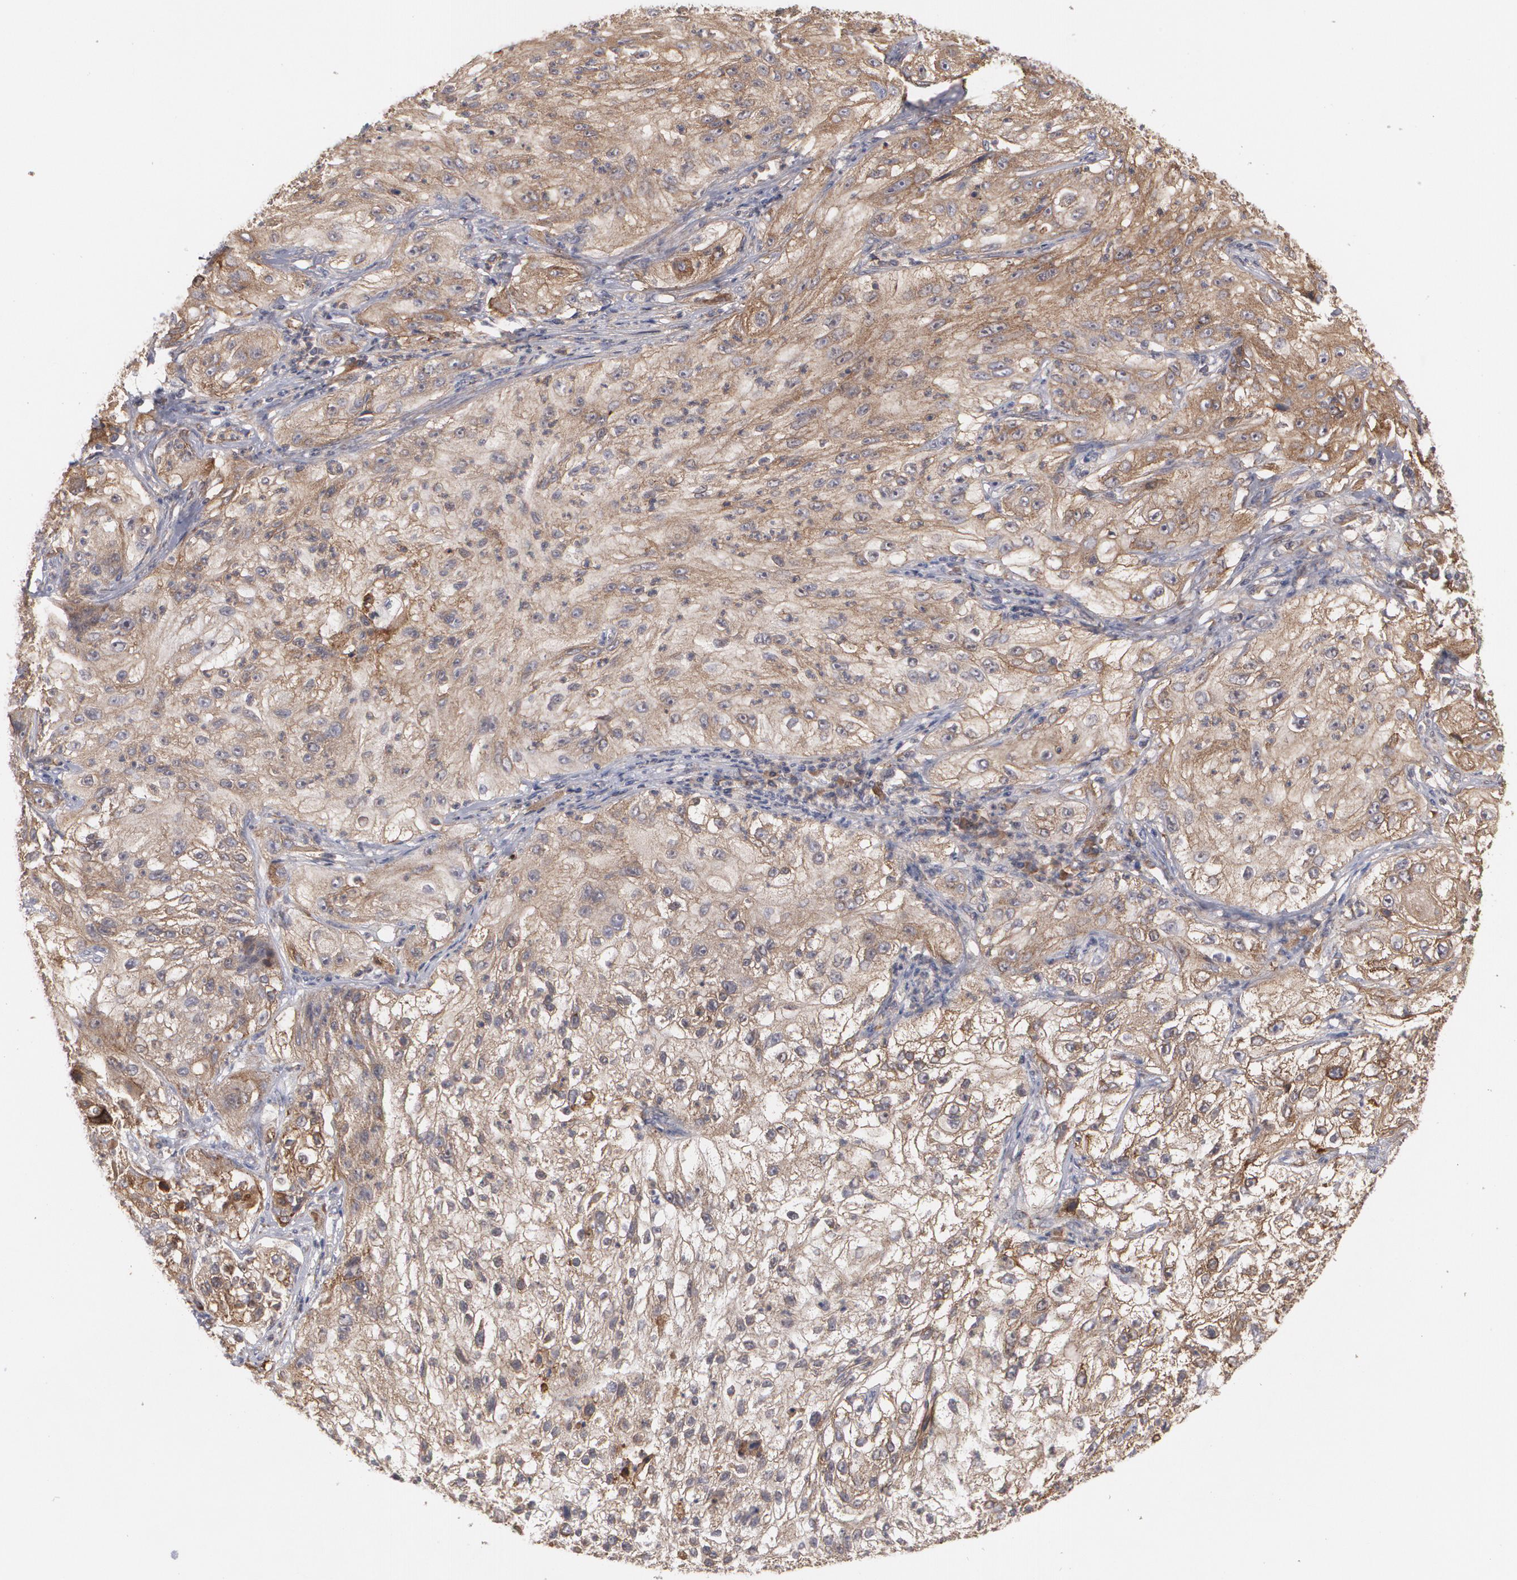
{"staining": {"intensity": "moderate", "quantity": ">75%", "location": "cytoplasmic/membranous"}, "tissue": "lung cancer", "cell_type": "Tumor cells", "image_type": "cancer", "snomed": [{"axis": "morphology", "description": "Inflammation, NOS"}, {"axis": "morphology", "description": "Squamous cell carcinoma, NOS"}, {"axis": "topography", "description": "Lymph node"}, {"axis": "topography", "description": "Soft tissue"}, {"axis": "topography", "description": "Lung"}], "caption": "Squamous cell carcinoma (lung) was stained to show a protein in brown. There is medium levels of moderate cytoplasmic/membranous positivity in about >75% of tumor cells.", "gene": "BMP6", "patient": {"sex": "male", "age": 66}}